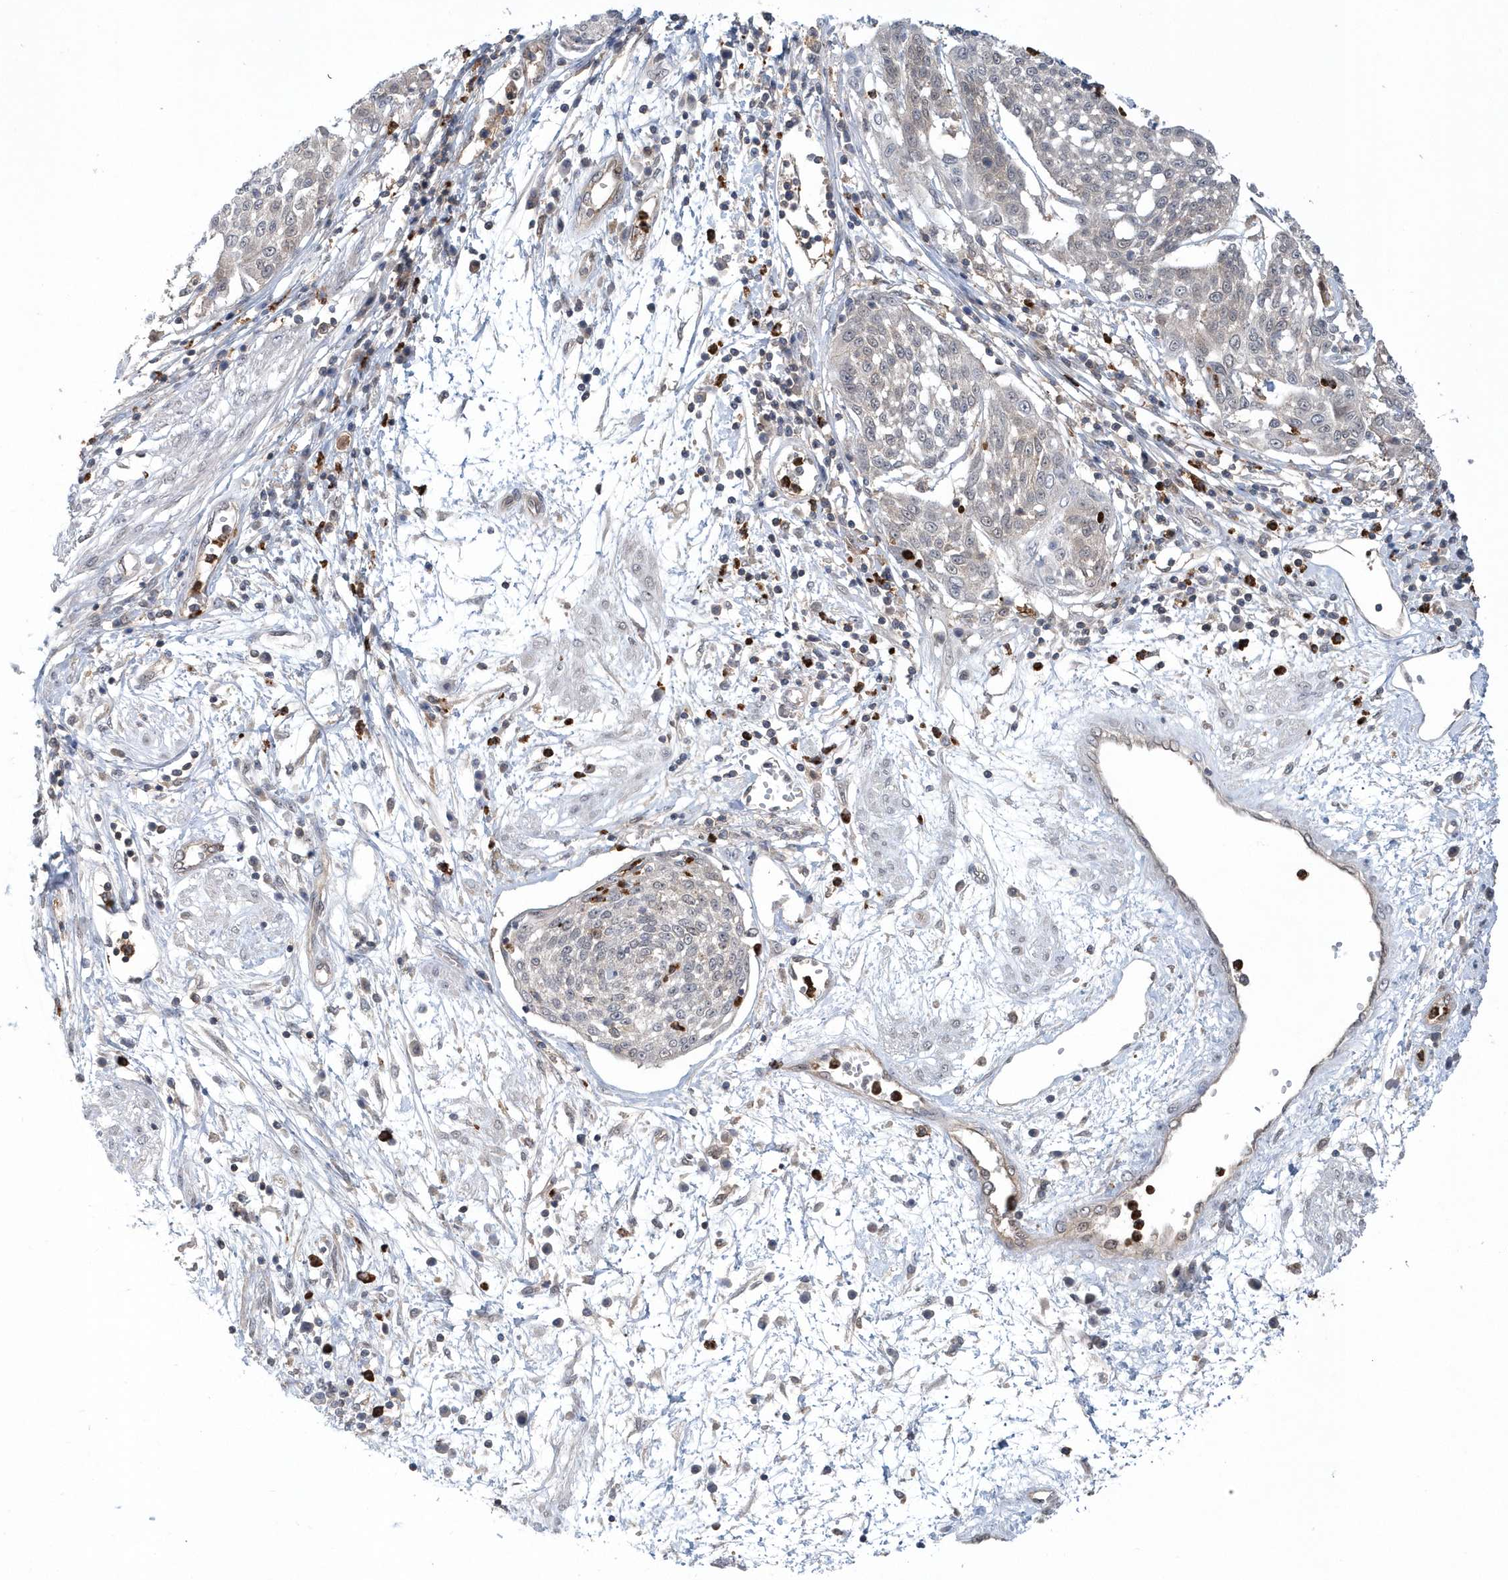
{"staining": {"intensity": "negative", "quantity": "none", "location": "none"}, "tissue": "cervical cancer", "cell_type": "Tumor cells", "image_type": "cancer", "snomed": [{"axis": "morphology", "description": "Squamous cell carcinoma, NOS"}, {"axis": "topography", "description": "Cervix"}], "caption": "A high-resolution photomicrograph shows IHC staining of squamous cell carcinoma (cervical), which demonstrates no significant expression in tumor cells.", "gene": "RNF7", "patient": {"sex": "female", "age": 34}}